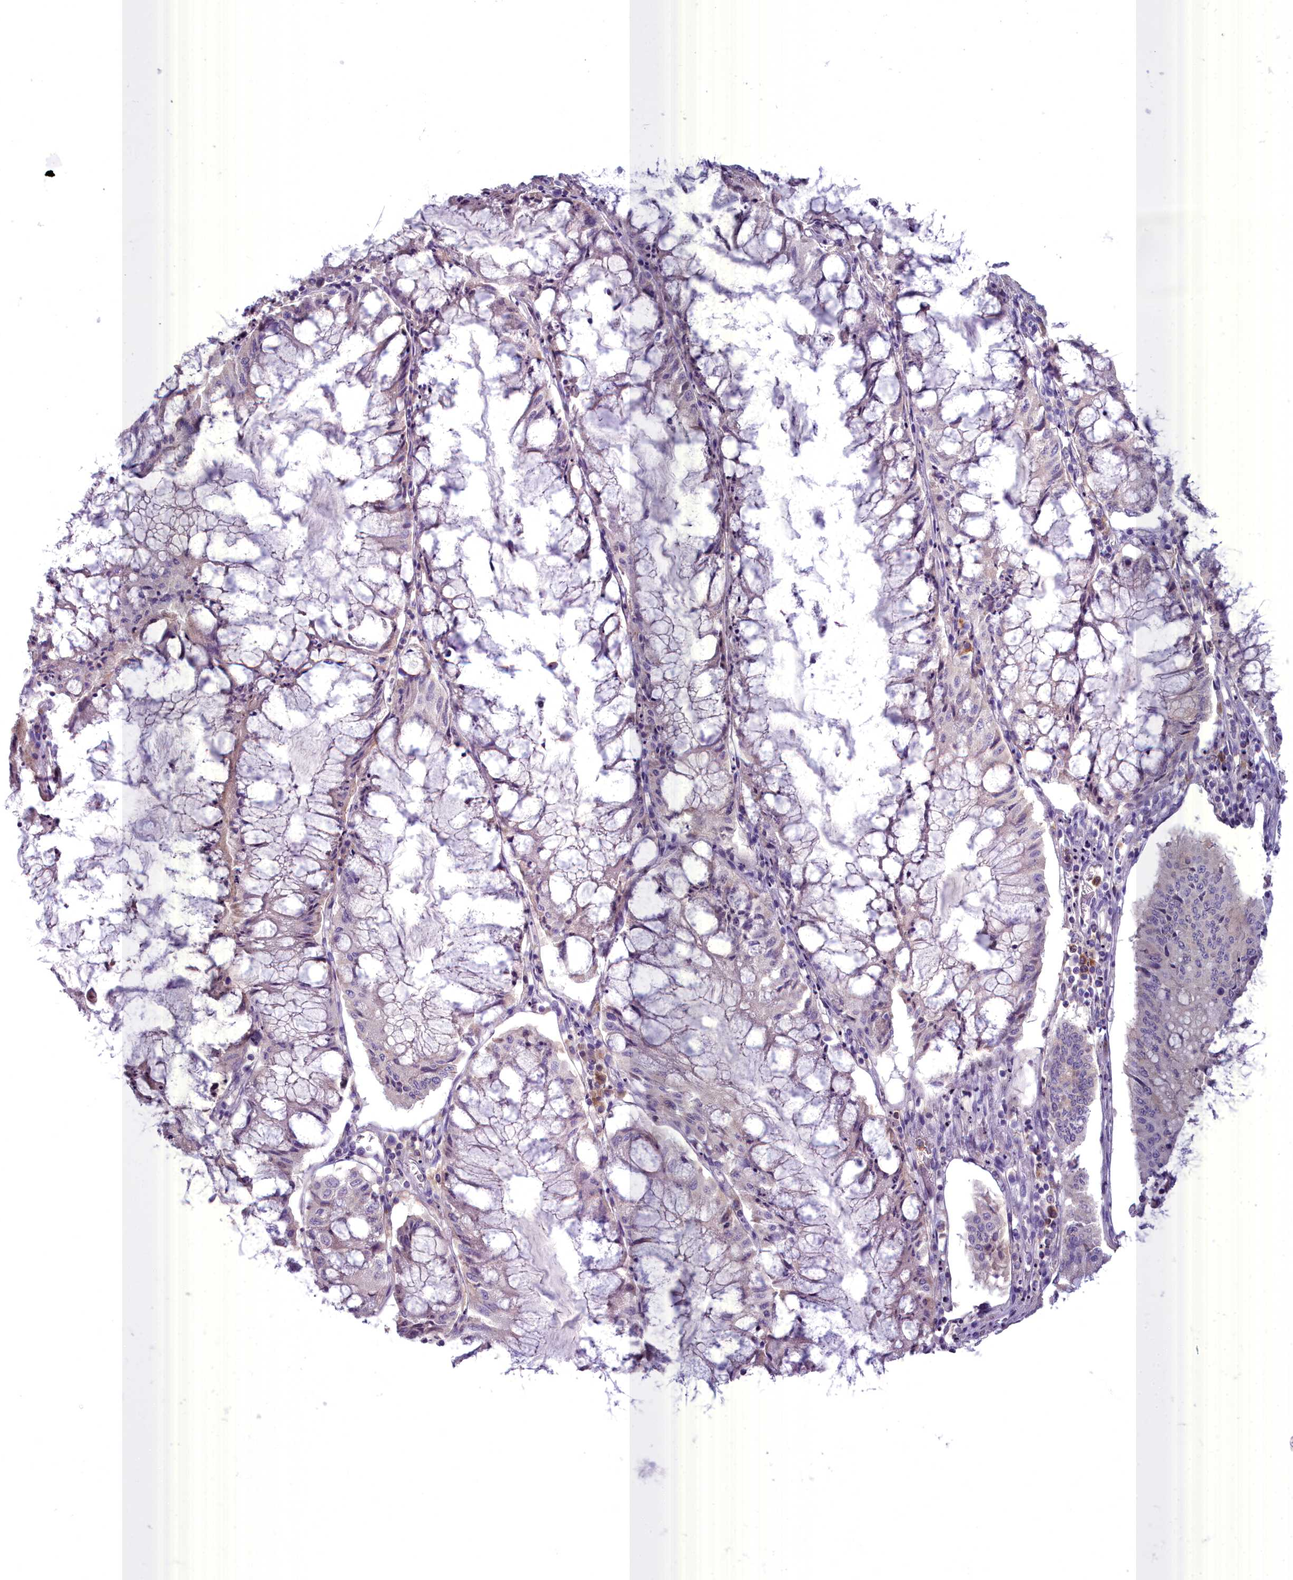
{"staining": {"intensity": "negative", "quantity": "none", "location": "none"}, "tissue": "pancreatic cancer", "cell_type": "Tumor cells", "image_type": "cancer", "snomed": [{"axis": "morphology", "description": "Adenocarcinoma, NOS"}, {"axis": "topography", "description": "Pancreas"}], "caption": "This is an immunohistochemistry image of pancreatic cancer (adenocarcinoma). There is no expression in tumor cells.", "gene": "BLNK", "patient": {"sex": "female", "age": 50}}